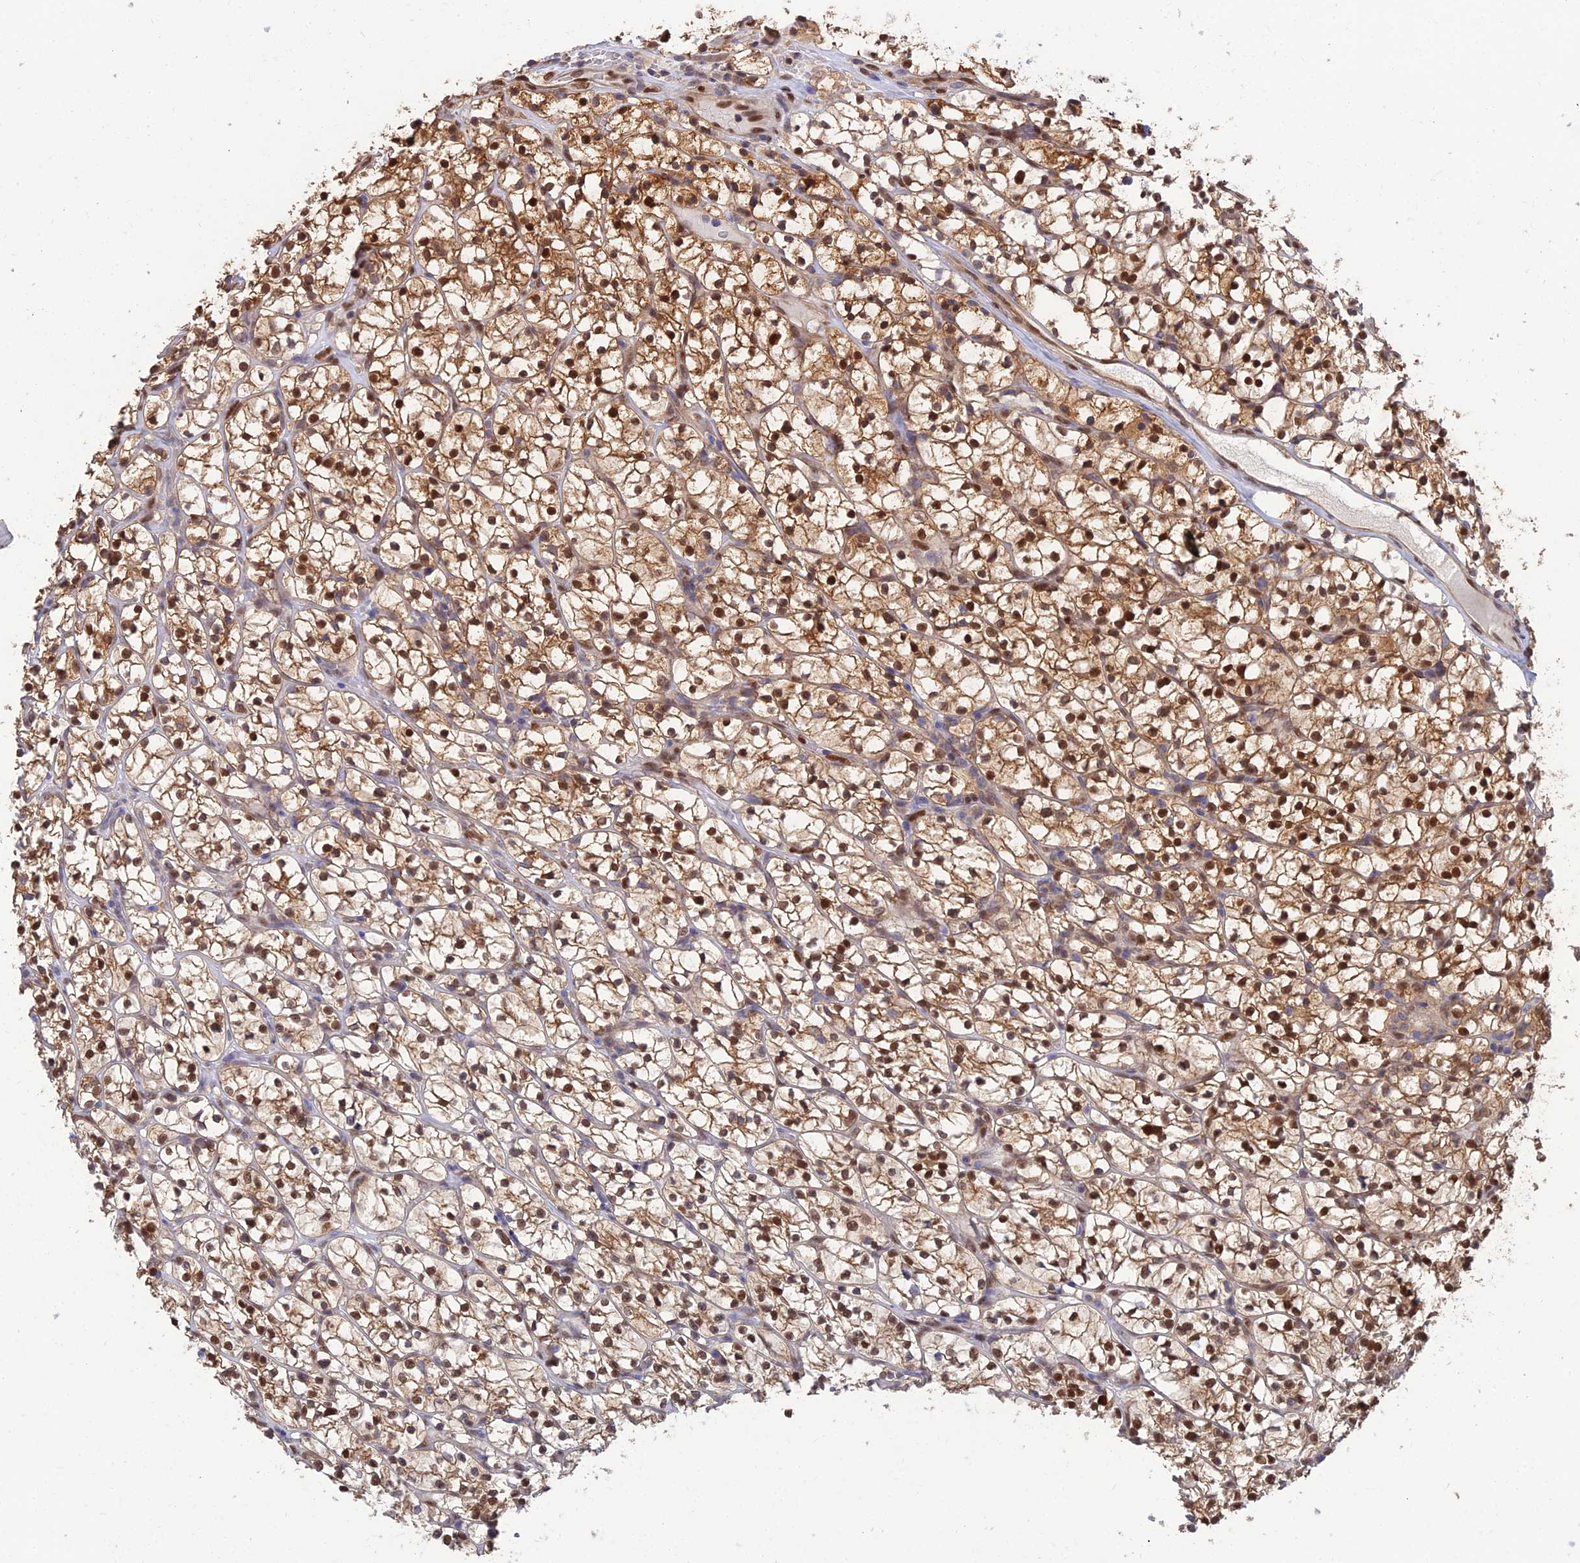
{"staining": {"intensity": "moderate", "quantity": ">75%", "location": "cytoplasmic/membranous,nuclear"}, "tissue": "renal cancer", "cell_type": "Tumor cells", "image_type": "cancer", "snomed": [{"axis": "morphology", "description": "Adenocarcinoma, NOS"}, {"axis": "topography", "description": "Kidney"}], "caption": "Tumor cells exhibit medium levels of moderate cytoplasmic/membranous and nuclear expression in about >75% of cells in human adenocarcinoma (renal). The protein of interest is shown in brown color, while the nuclei are stained blue.", "gene": "DNPEP", "patient": {"sex": "female", "age": 64}}